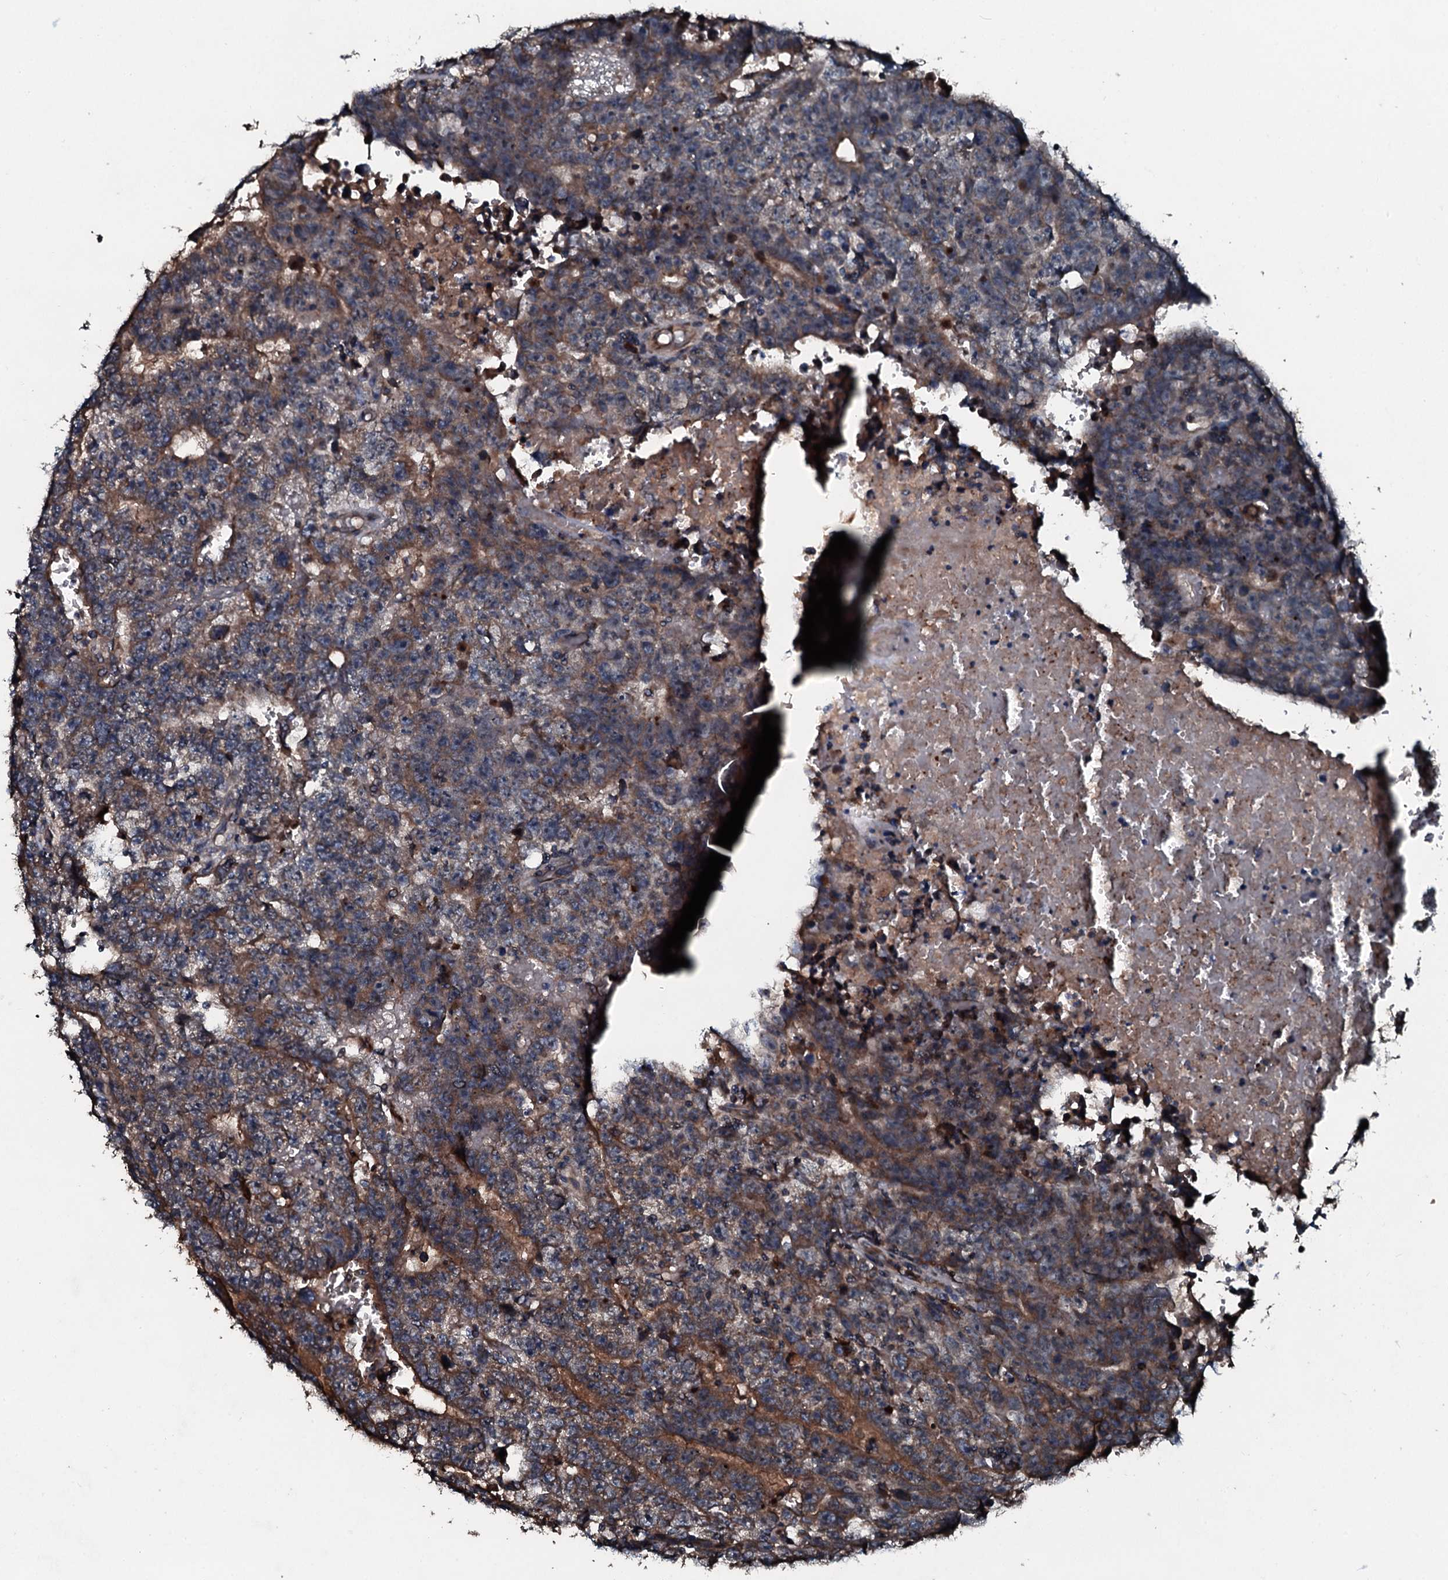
{"staining": {"intensity": "weak", "quantity": "25%-75%", "location": "cytoplasmic/membranous"}, "tissue": "testis cancer", "cell_type": "Tumor cells", "image_type": "cancer", "snomed": [{"axis": "morphology", "description": "Carcinoma, Embryonal, NOS"}, {"axis": "topography", "description": "Testis"}], "caption": "DAB (3,3'-diaminobenzidine) immunohistochemical staining of embryonal carcinoma (testis) exhibits weak cytoplasmic/membranous protein expression in about 25%-75% of tumor cells.", "gene": "ACSS3", "patient": {"sex": "male", "age": 25}}